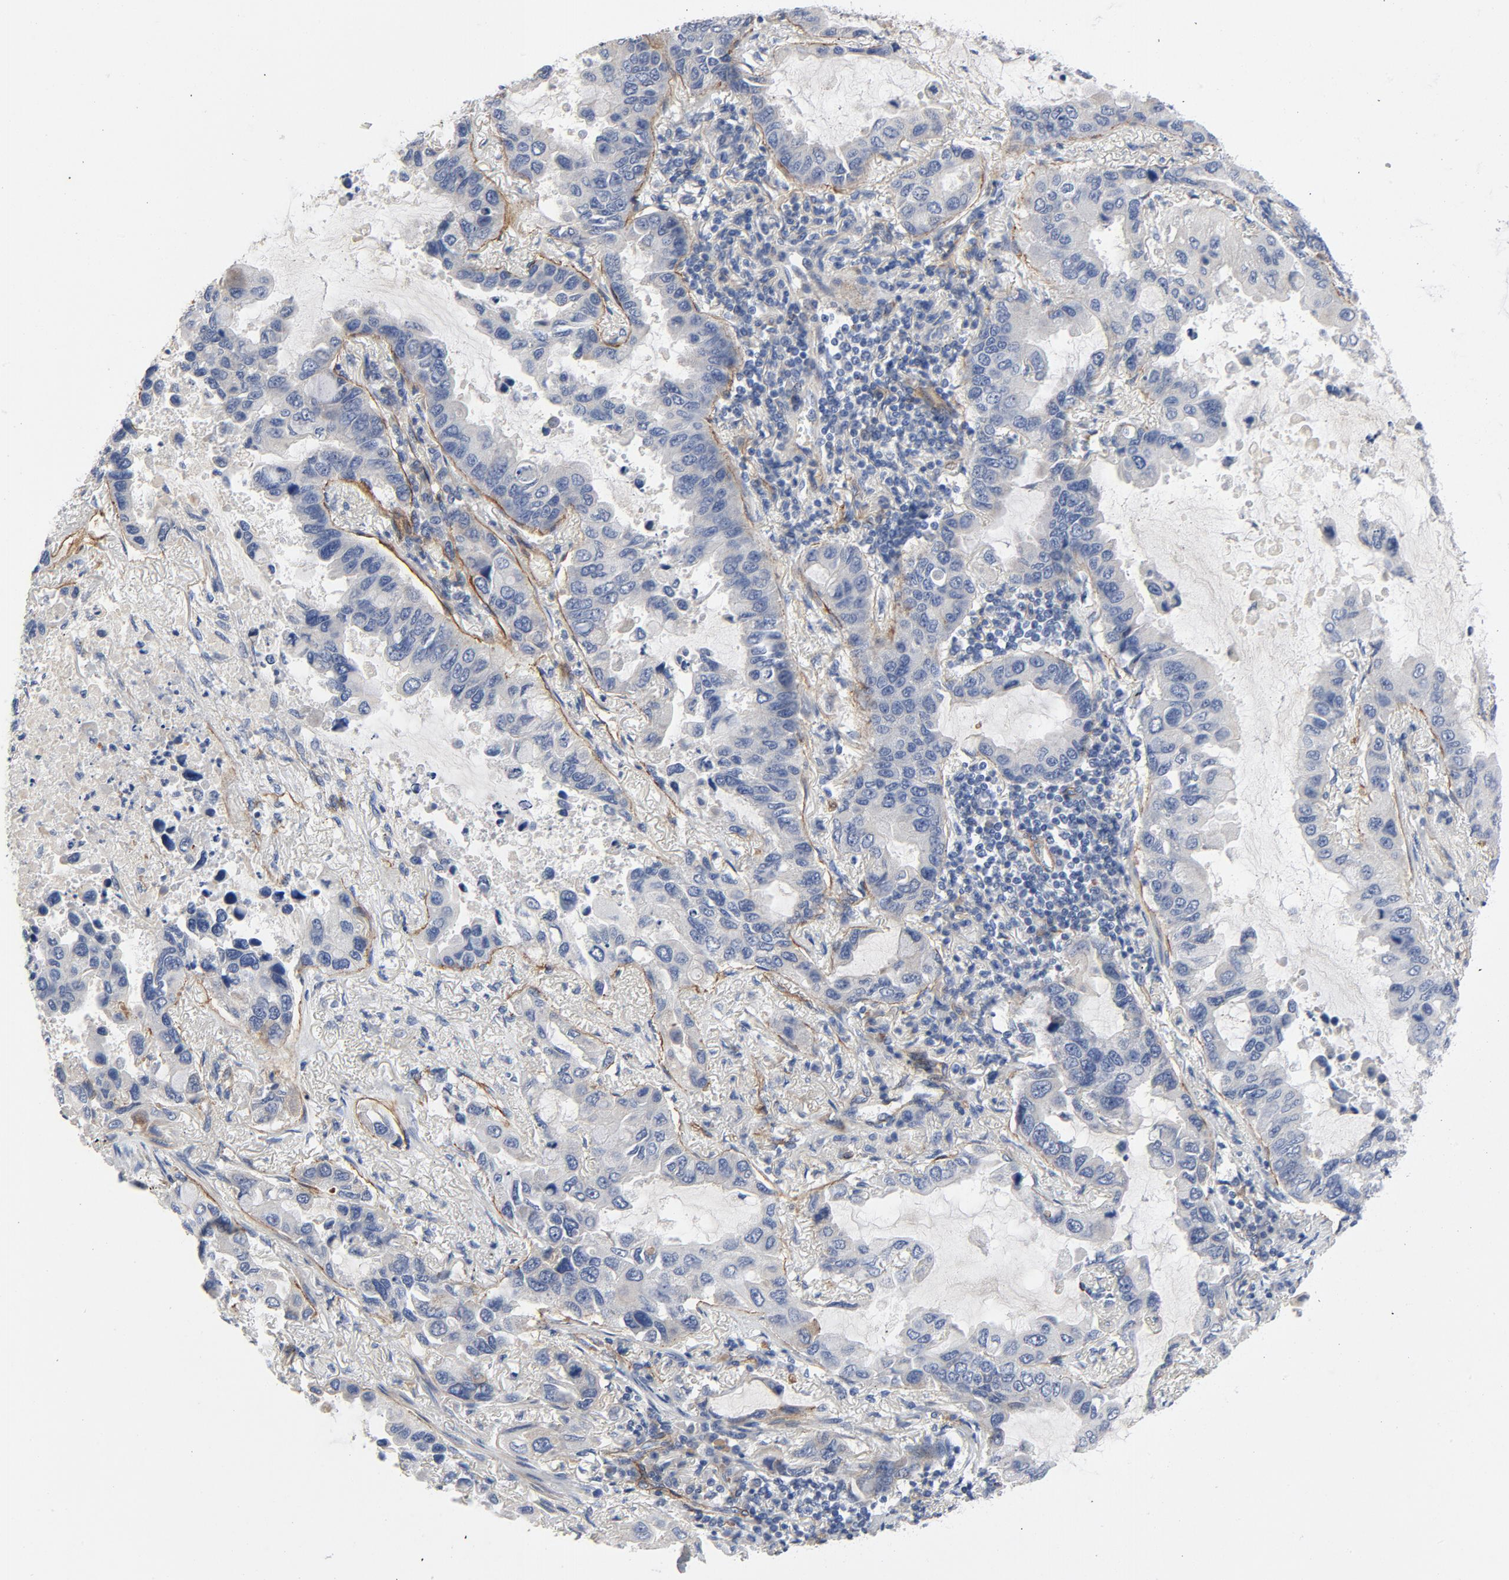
{"staining": {"intensity": "negative", "quantity": "none", "location": "none"}, "tissue": "lung cancer", "cell_type": "Tumor cells", "image_type": "cancer", "snomed": [{"axis": "morphology", "description": "Adenocarcinoma, NOS"}, {"axis": "topography", "description": "Lung"}], "caption": "This is an IHC photomicrograph of human lung adenocarcinoma. There is no positivity in tumor cells.", "gene": "LAMC1", "patient": {"sex": "male", "age": 64}}